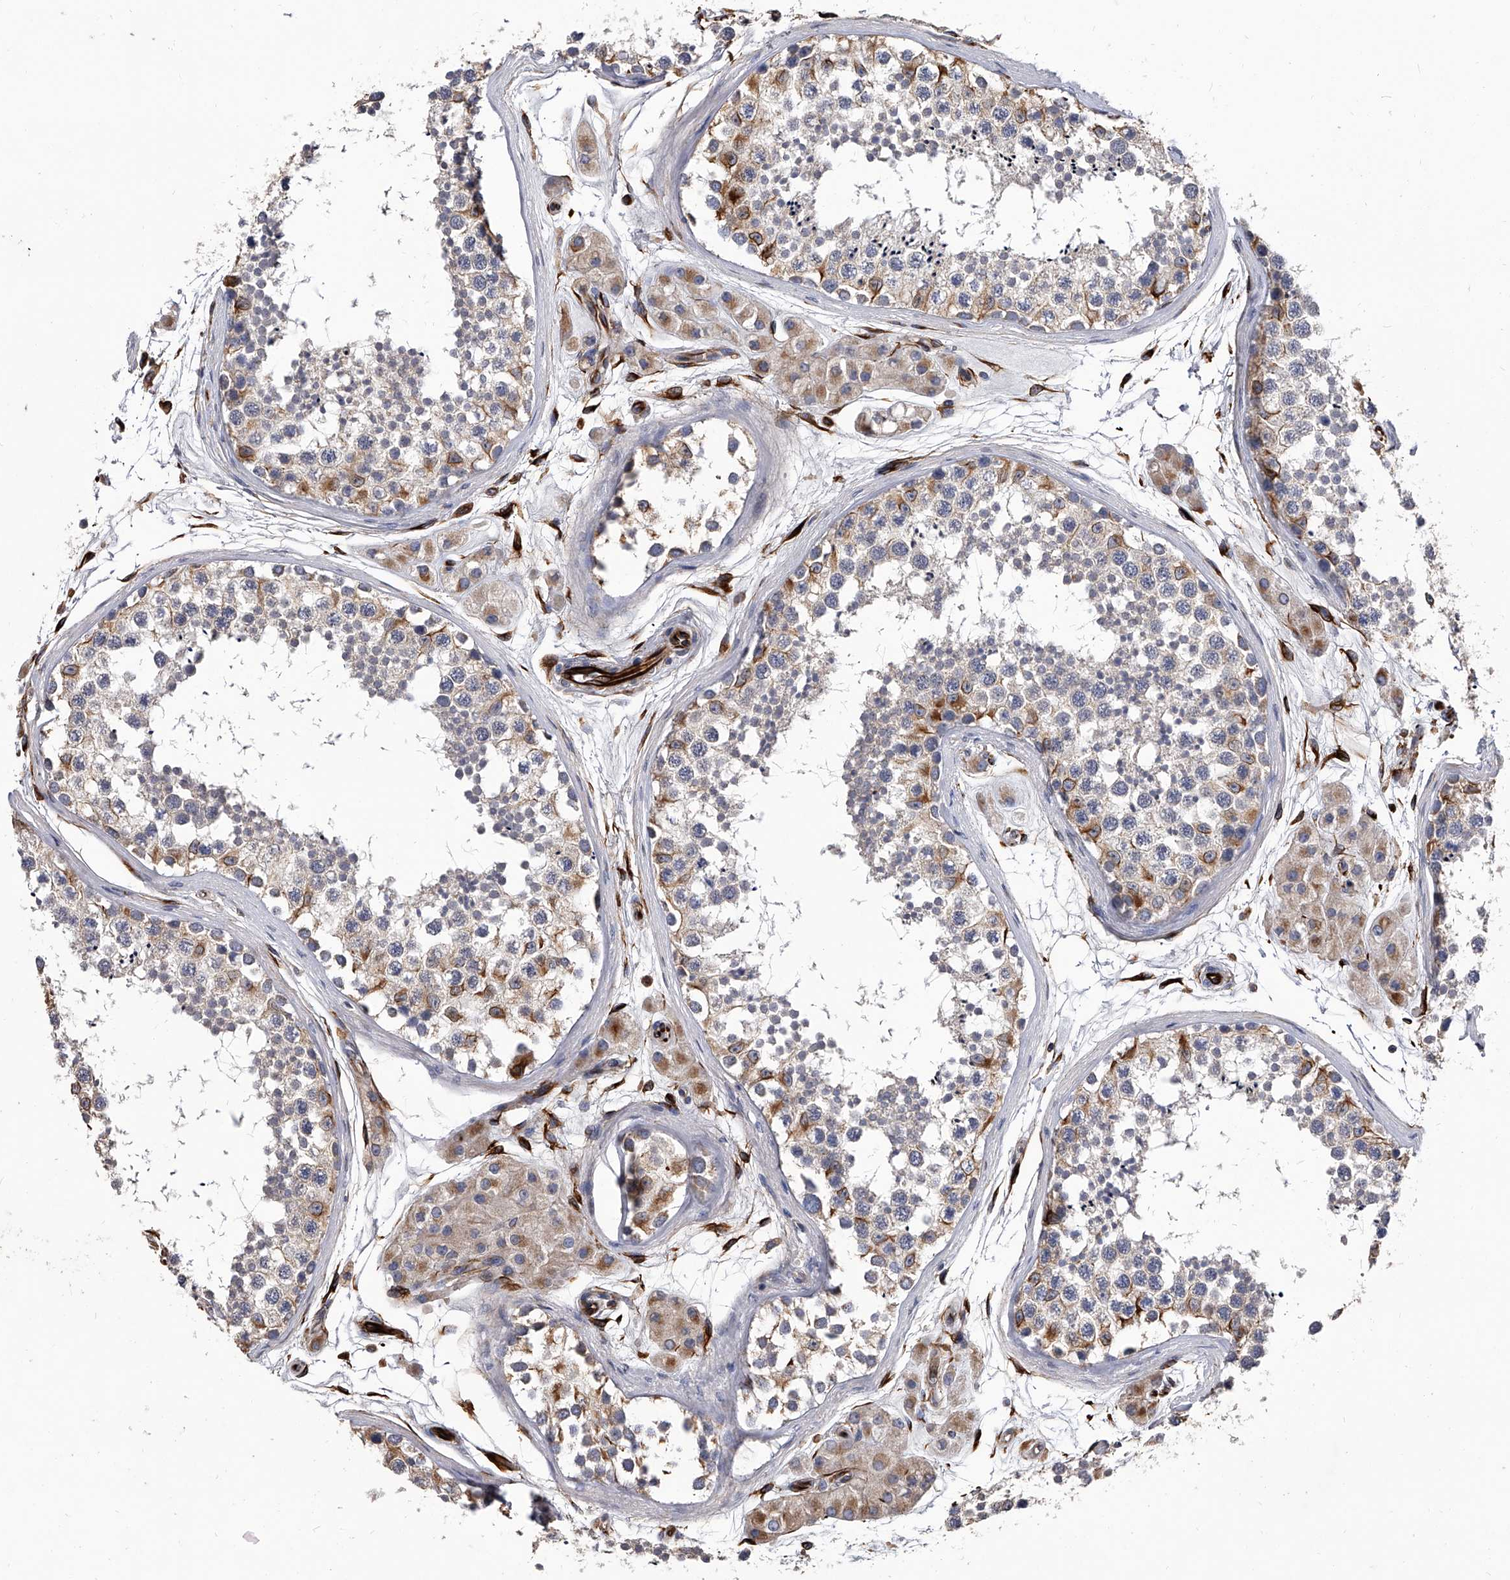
{"staining": {"intensity": "moderate", "quantity": "25%-75%", "location": "cytoplasmic/membranous"}, "tissue": "testis", "cell_type": "Cells in seminiferous ducts", "image_type": "normal", "snomed": [{"axis": "morphology", "description": "Normal tissue, NOS"}, {"axis": "topography", "description": "Testis"}], "caption": "The micrograph displays immunohistochemical staining of benign testis. There is moderate cytoplasmic/membranous positivity is present in approximately 25%-75% of cells in seminiferous ducts. (DAB IHC with brightfield microscopy, high magnification).", "gene": "EFCAB7", "patient": {"sex": "male", "age": 56}}